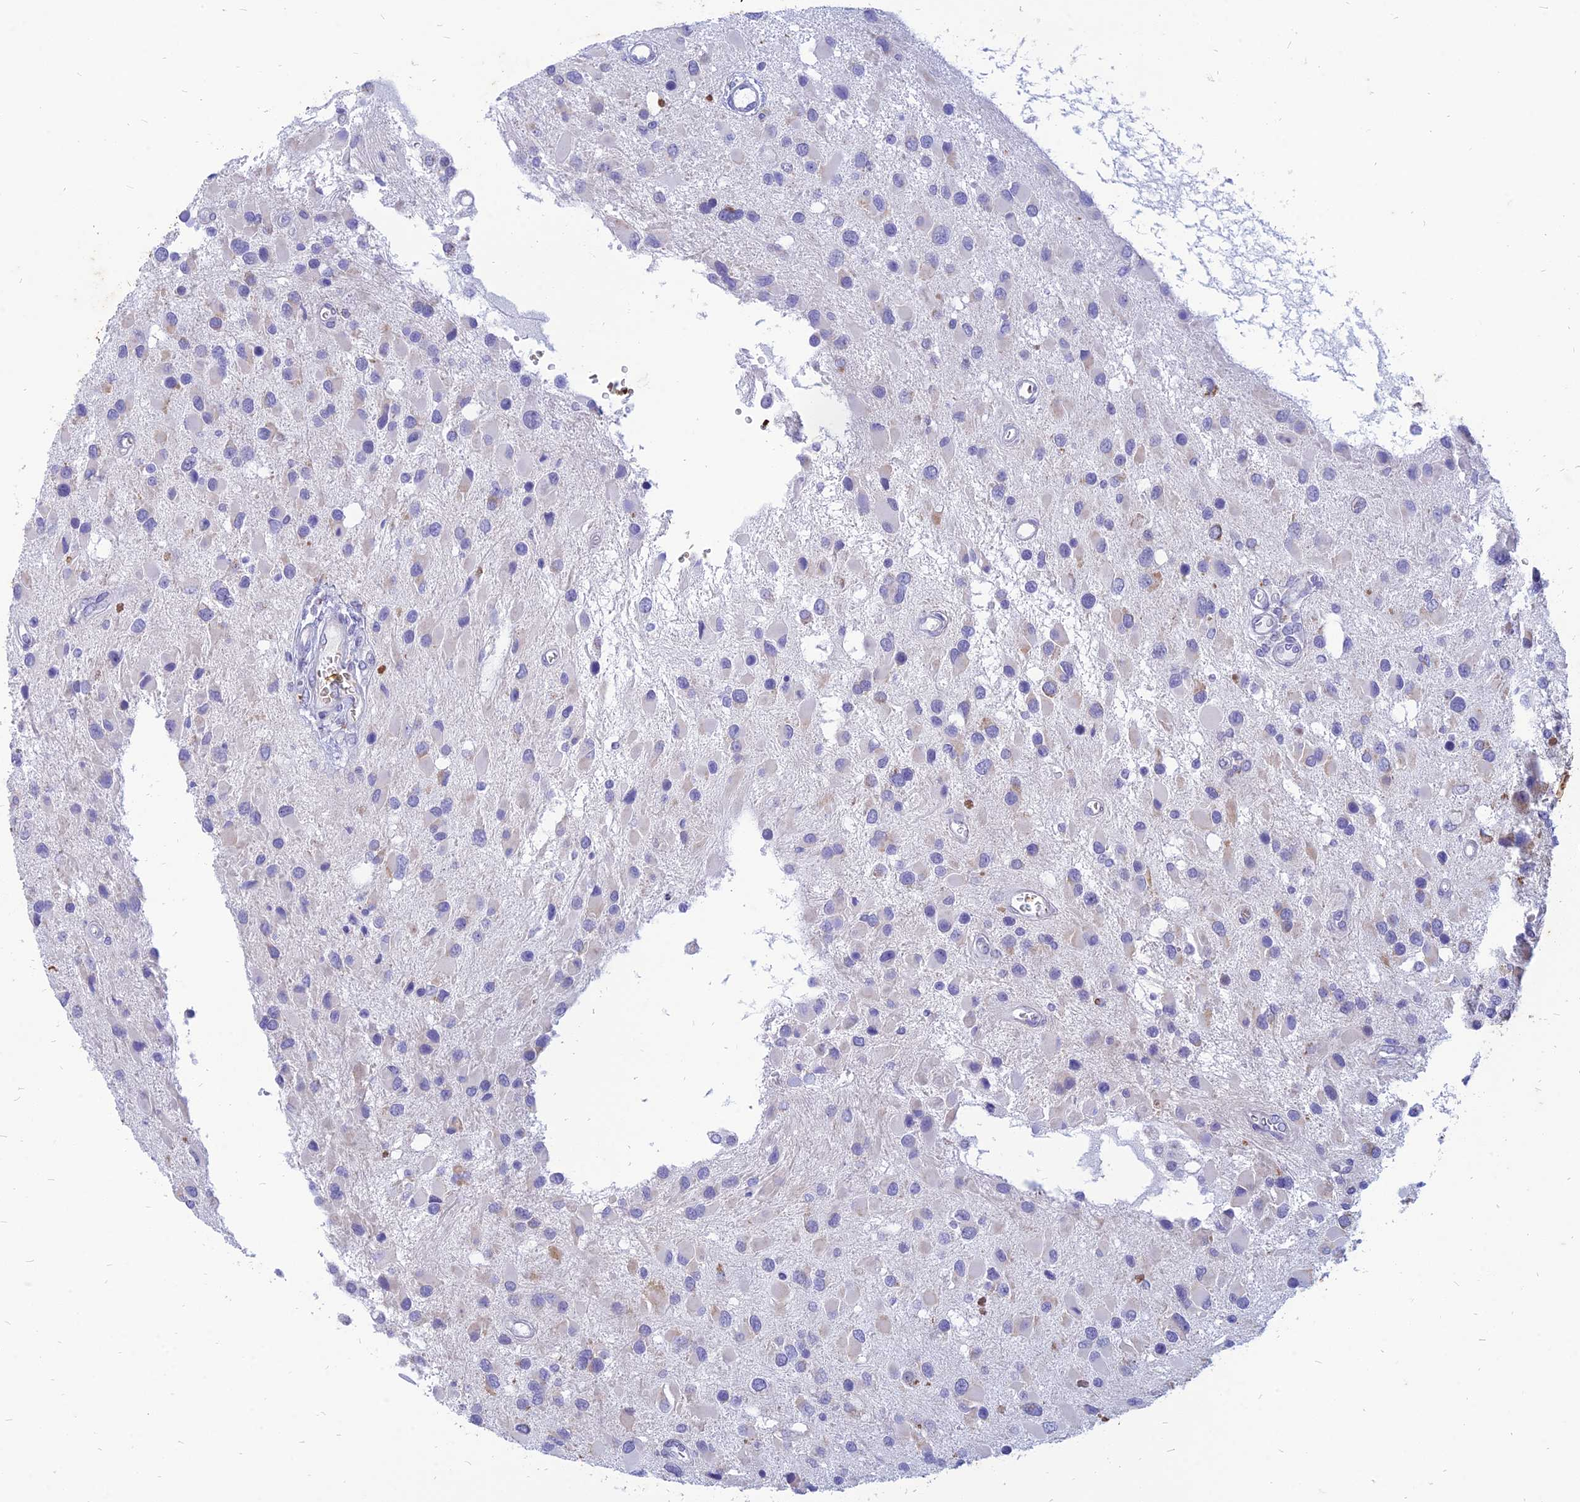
{"staining": {"intensity": "negative", "quantity": "none", "location": "none"}, "tissue": "glioma", "cell_type": "Tumor cells", "image_type": "cancer", "snomed": [{"axis": "morphology", "description": "Glioma, malignant, High grade"}, {"axis": "topography", "description": "Brain"}], "caption": "The histopathology image displays no staining of tumor cells in glioma. Brightfield microscopy of IHC stained with DAB (3,3'-diaminobenzidine) (brown) and hematoxylin (blue), captured at high magnification.", "gene": "HHAT", "patient": {"sex": "male", "age": 53}}